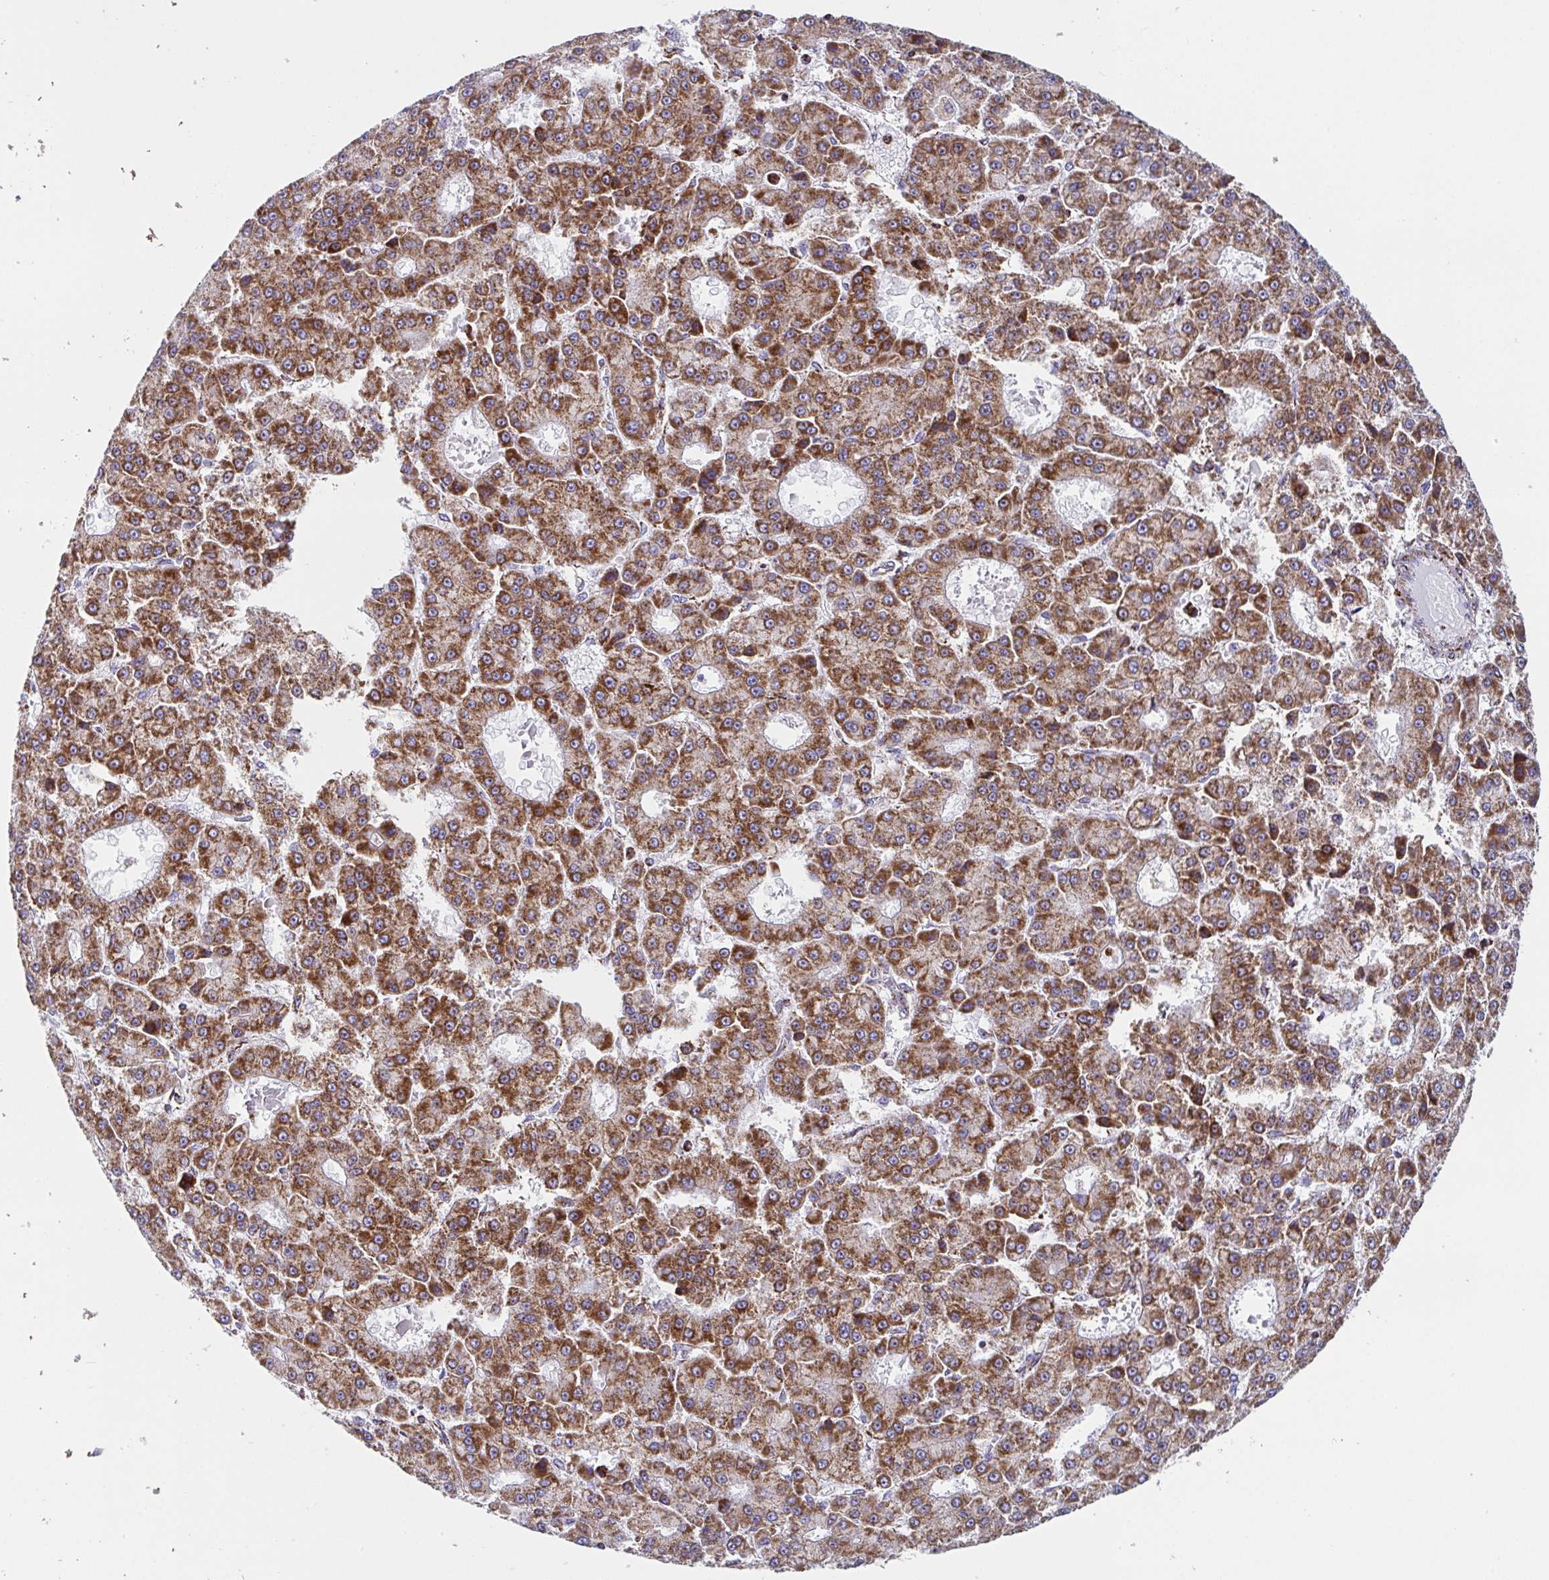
{"staining": {"intensity": "moderate", "quantity": ">75%", "location": "cytoplasmic/membranous"}, "tissue": "liver cancer", "cell_type": "Tumor cells", "image_type": "cancer", "snomed": [{"axis": "morphology", "description": "Carcinoma, Hepatocellular, NOS"}, {"axis": "topography", "description": "Liver"}], "caption": "This histopathology image reveals IHC staining of human liver cancer (hepatocellular carcinoma), with medium moderate cytoplasmic/membranous staining in about >75% of tumor cells.", "gene": "ATP5MJ", "patient": {"sex": "male", "age": 70}}